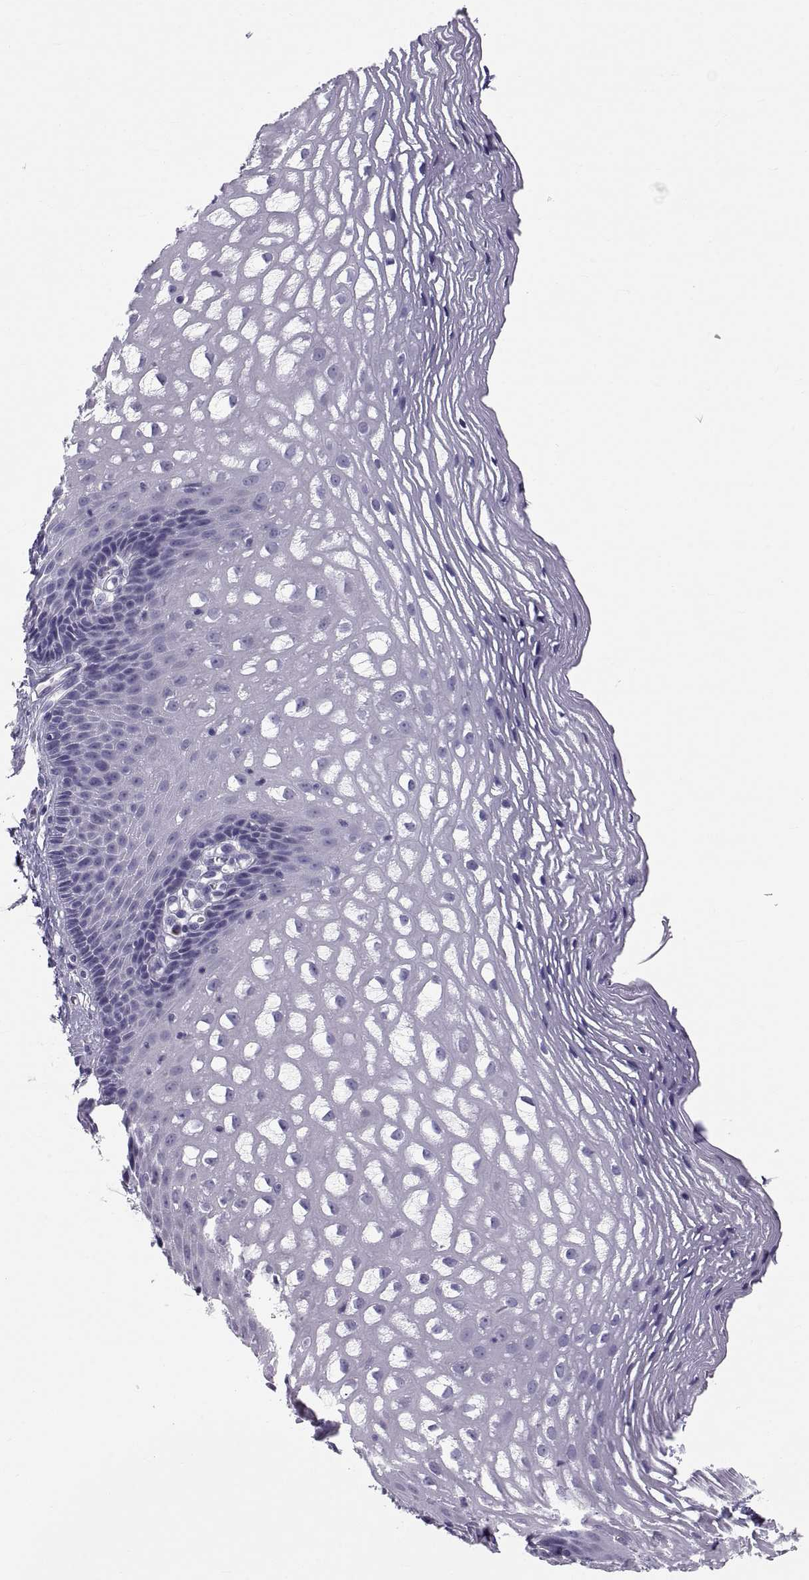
{"staining": {"intensity": "negative", "quantity": "none", "location": "none"}, "tissue": "esophagus", "cell_type": "Squamous epithelial cells", "image_type": "normal", "snomed": [{"axis": "morphology", "description": "Normal tissue, NOS"}, {"axis": "topography", "description": "Esophagus"}], "caption": "This is an immunohistochemistry image of benign human esophagus. There is no positivity in squamous epithelial cells.", "gene": "CT47A10", "patient": {"sex": "male", "age": 76}}